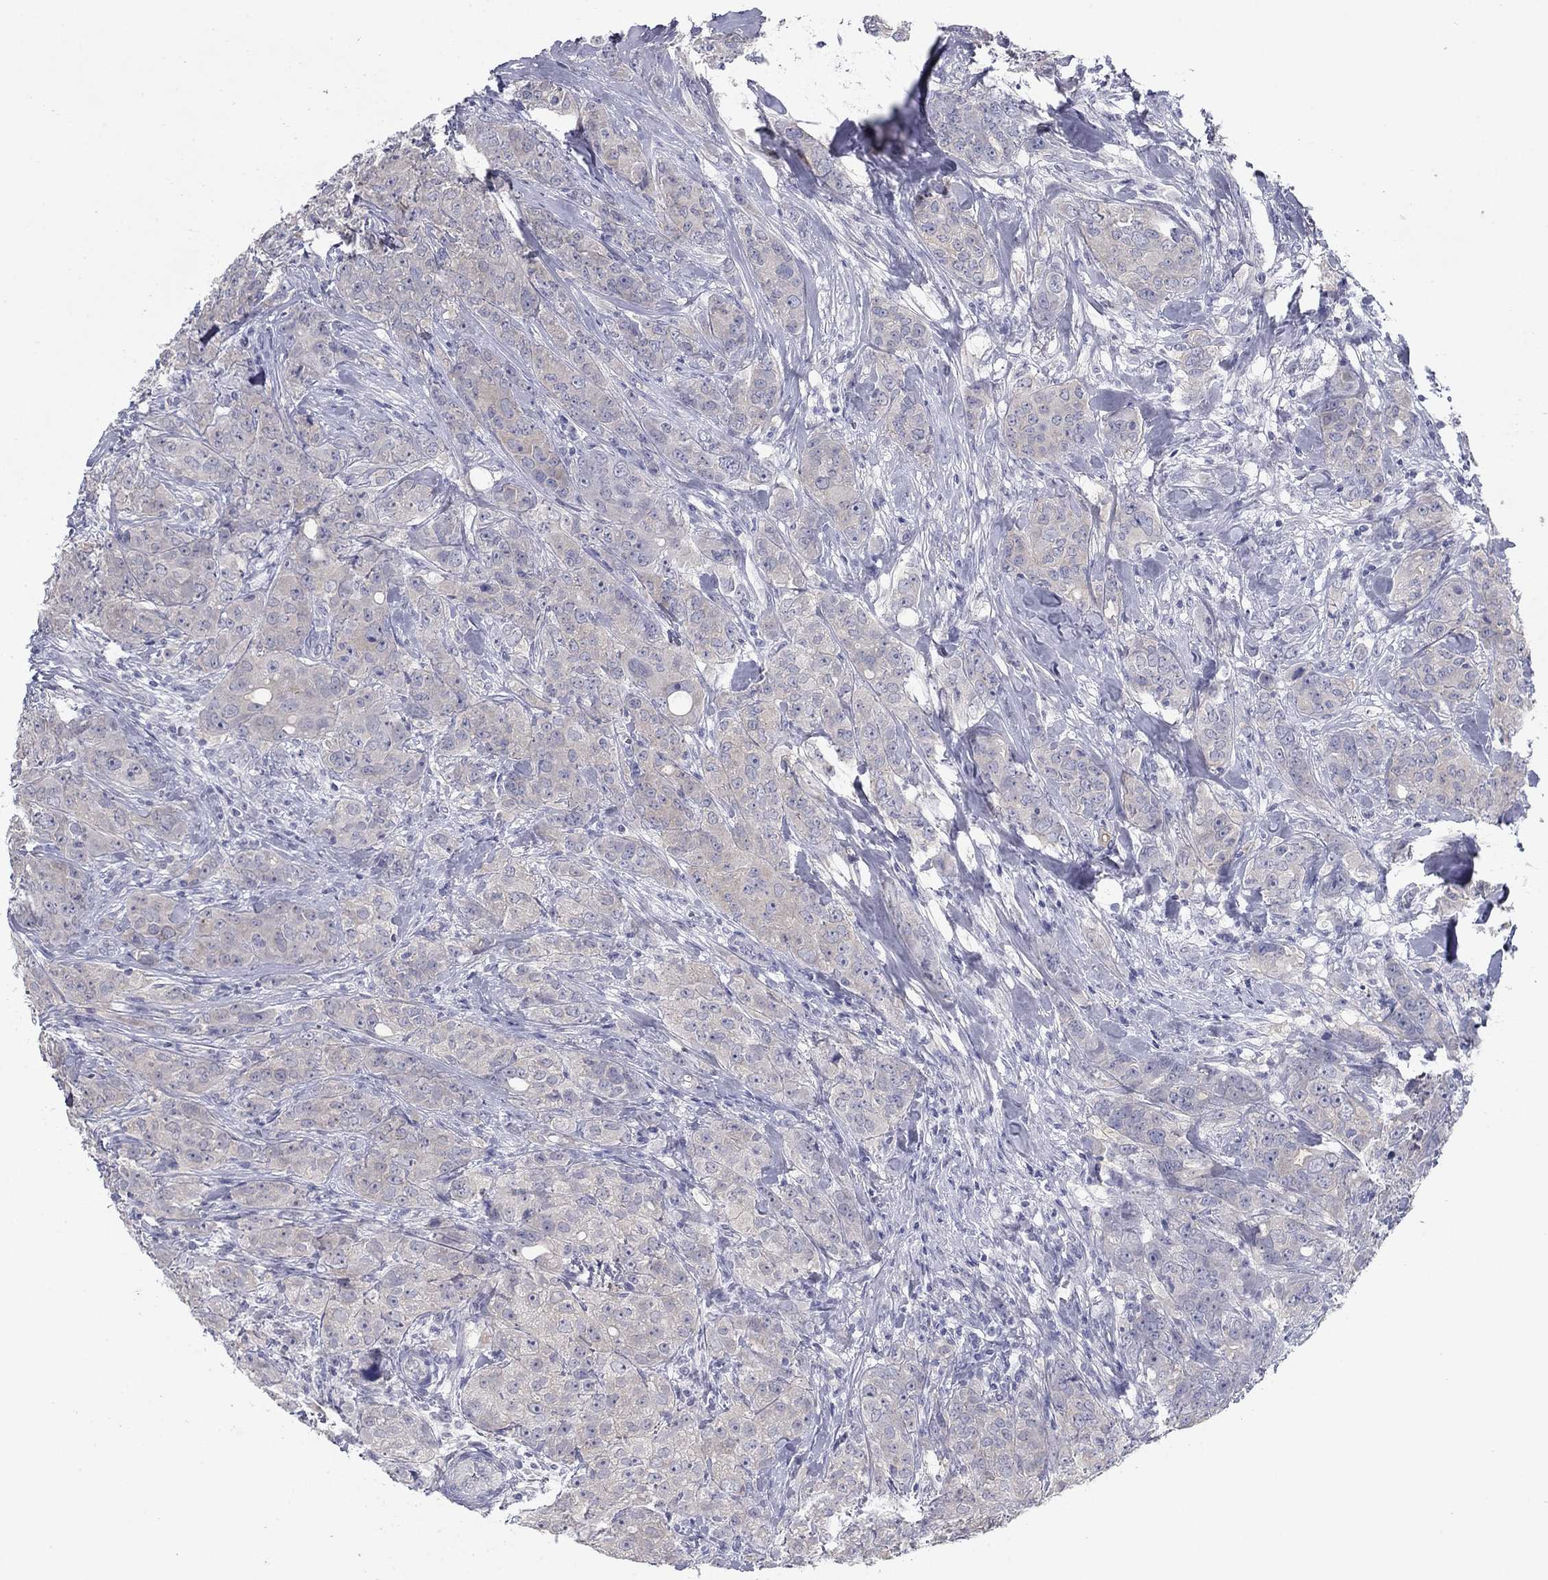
{"staining": {"intensity": "negative", "quantity": "none", "location": "none"}, "tissue": "breast cancer", "cell_type": "Tumor cells", "image_type": "cancer", "snomed": [{"axis": "morphology", "description": "Duct carcinoma"}, {"axis": "topography", "description": "Breast"}], "caption": "Breast cancer (intraductal carcinoma) stained for a protein using immunohistochemistry displays no staining tumor cells.", "gene": "PLS1", "patient": {"sex": "female", "age": 43}}